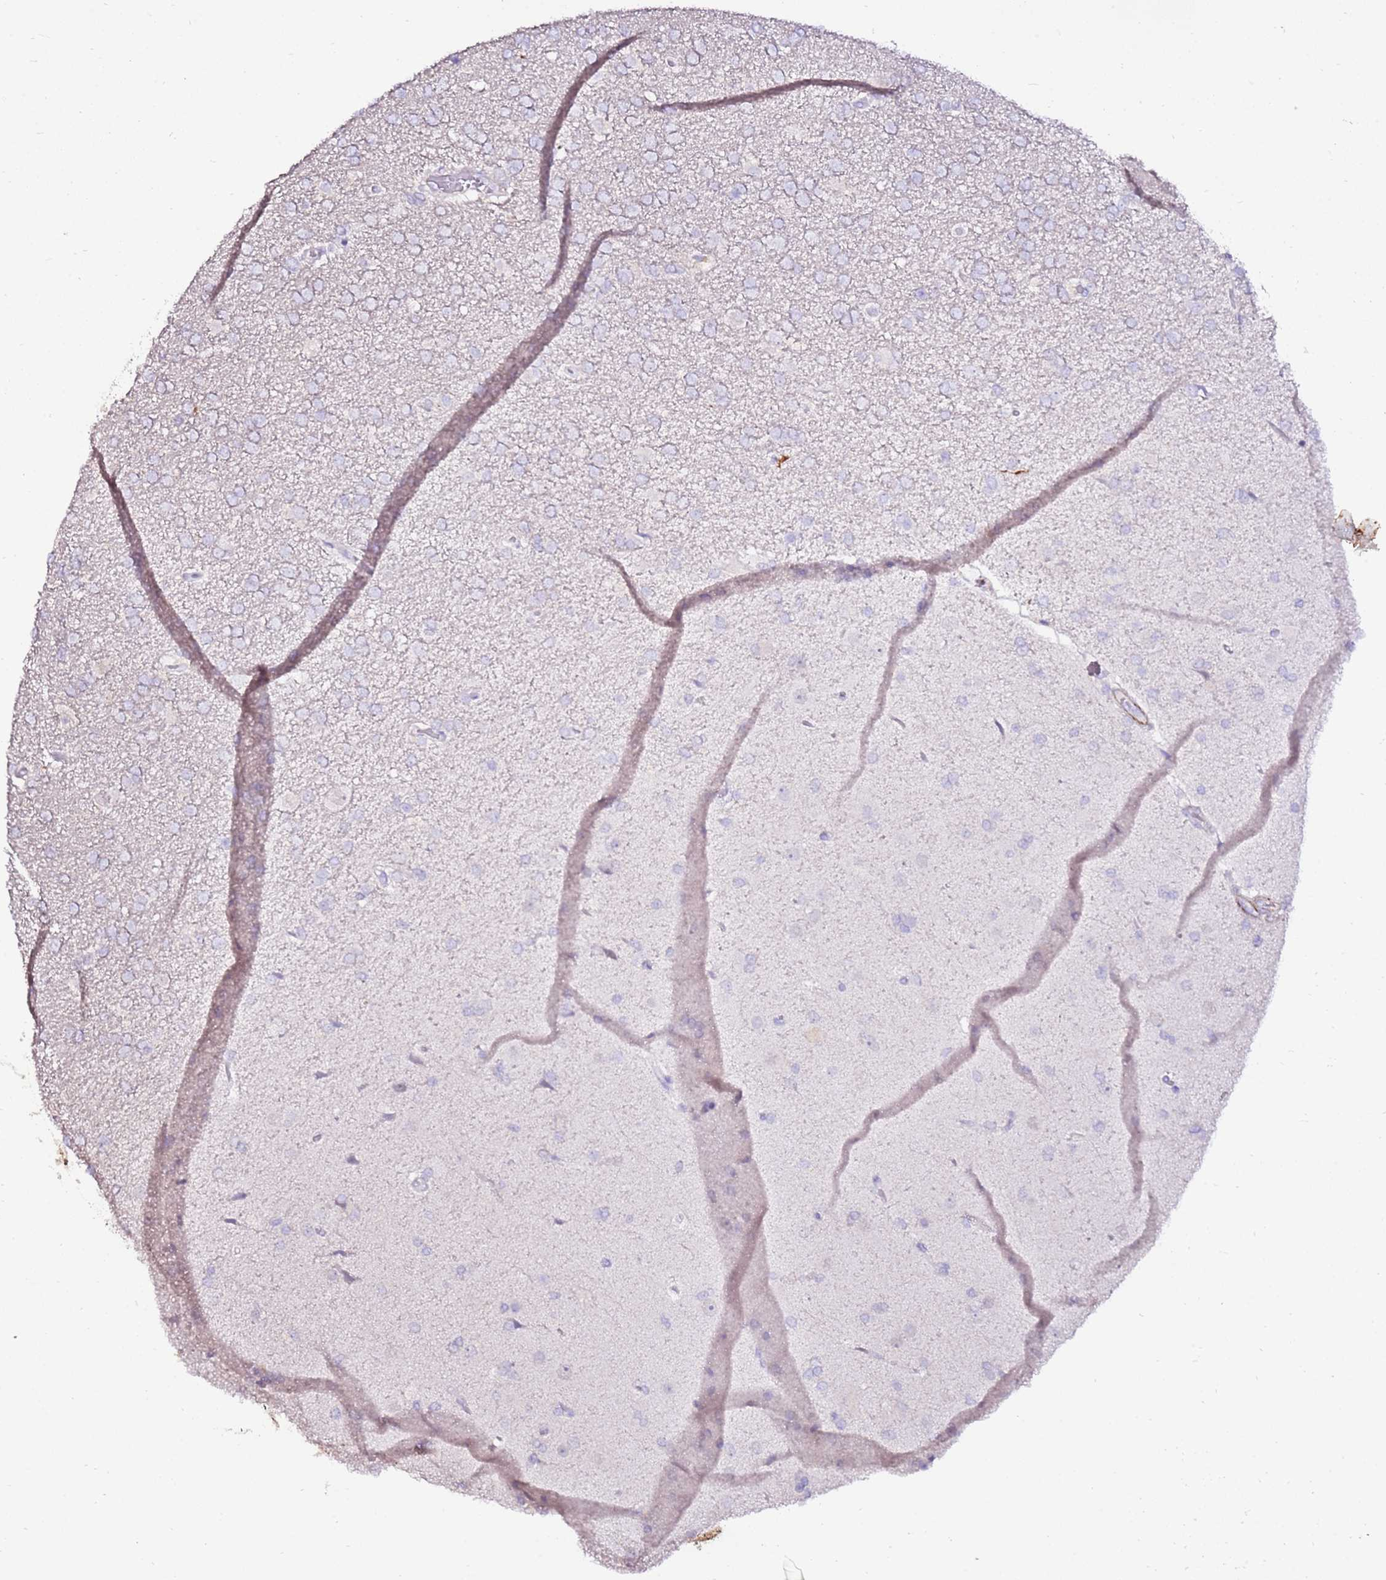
{"staining": {"intensity": "negative", "quantity": "none", "location": "none"}, "tissue": "glioma", "cell_type": "Tumor cells", "image_type": "cancer", "snomed": [{"axis": "morphology", "description": "Glioma, malignant, High grade"}, {"axis": "topography", "description": "Brain"}], "caption": "This is an IHC image of human glioma. There is no staining in tumor cells.", "gene": "ART5", "patient": {"sex": "male", "age": 72}}